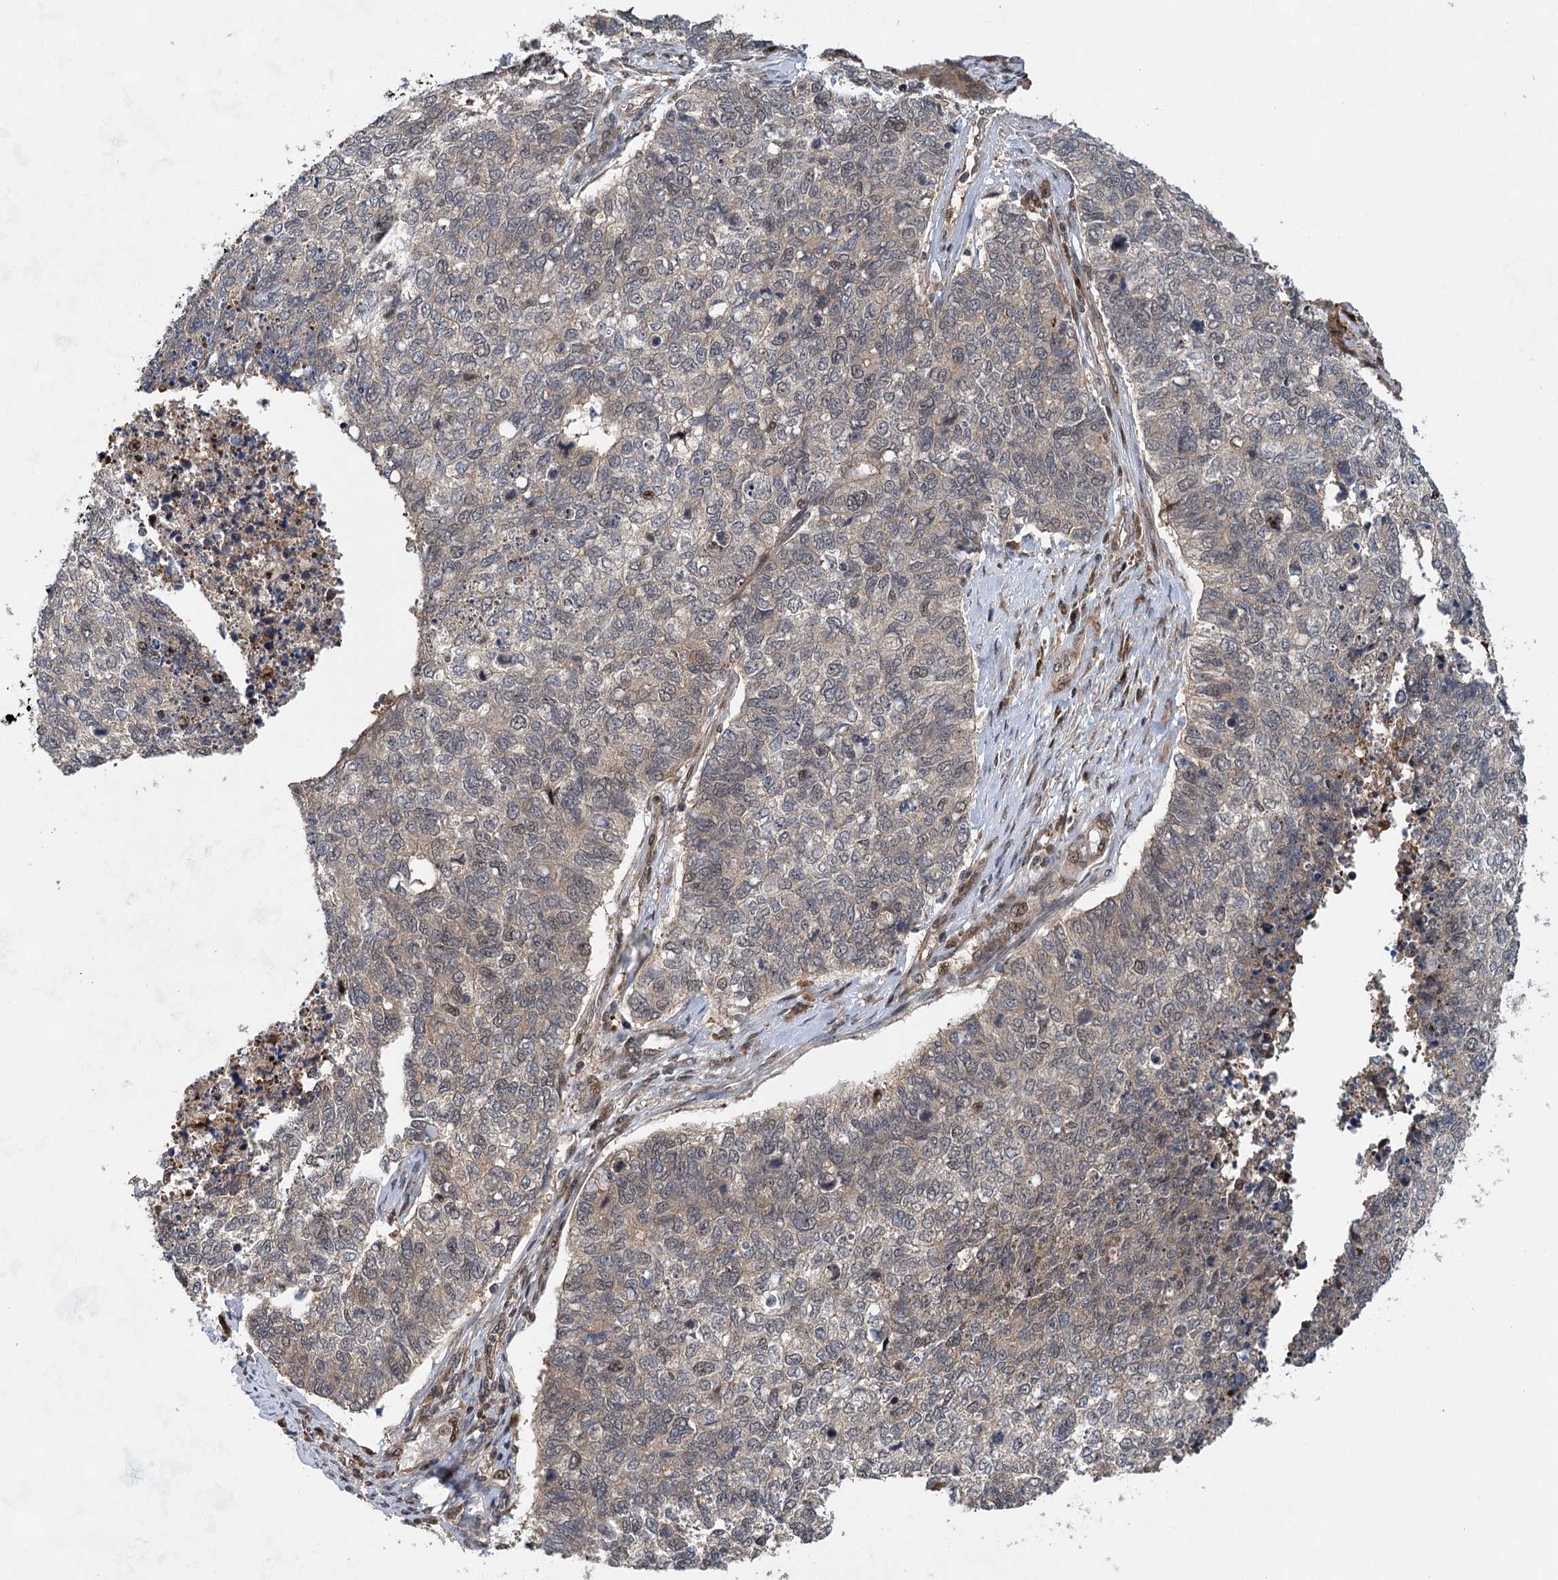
{"staining": {"intensity": "negative", "quantity": "none", "location": "none"}, "tissue": "cervical cancer", "cell_type": "Tumor cells", "image_type": "cancer", "snomed": [{"axis": "morphology", "description": "Squamous cell carcinoma, NOS"}, {"axis": "topography", "description": "Cervix"}], "caption": "Immunohistochemistry of human cervical cancer (squamous cell carcinoma) displays no staining in tumor cells. The staining is performed using DAB (3,3'-diaminobenzidine) brown chromogen with nuclei counter-stained in using hematoxylin.", "gene": "GPBP1", "patient": {"sex": "female", "age": 63}}